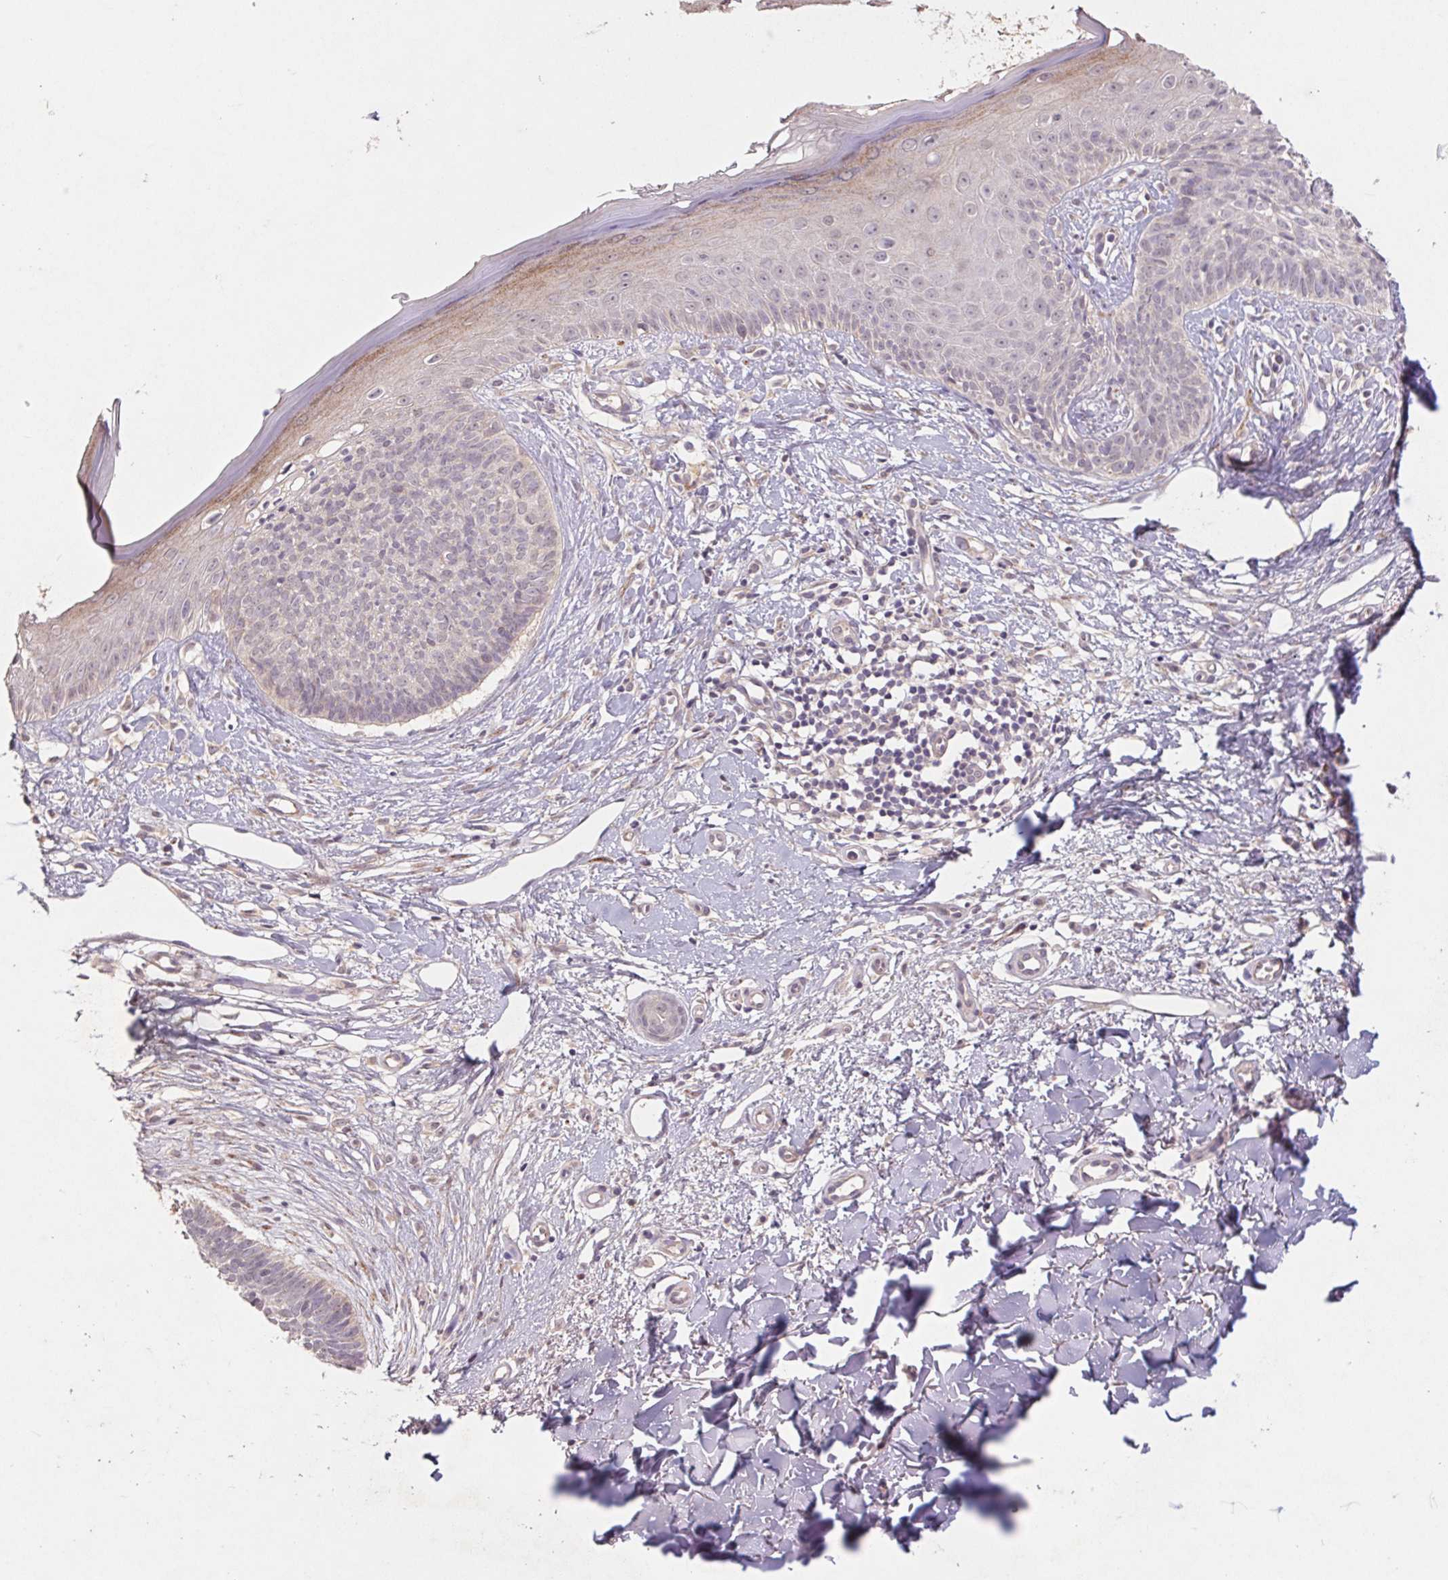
{"staining": {"intensity": "negative", "quantity": "none", "location": "none"}, "tissue": "skin cancer", "cell_type": "Tumor cells", "image_type": "cancer", "snomed": [{"axis": "morphology", "description": "Basal cell carcinoma"}, {"axis": "topography", "description": "Skin"}], "caption": "Immunohistochemistry of basal cell carcinoma (skin) reveals no staining in tumor cells.", "gene": "GRM2", "patient": {"sex": "male", "age": 51}}